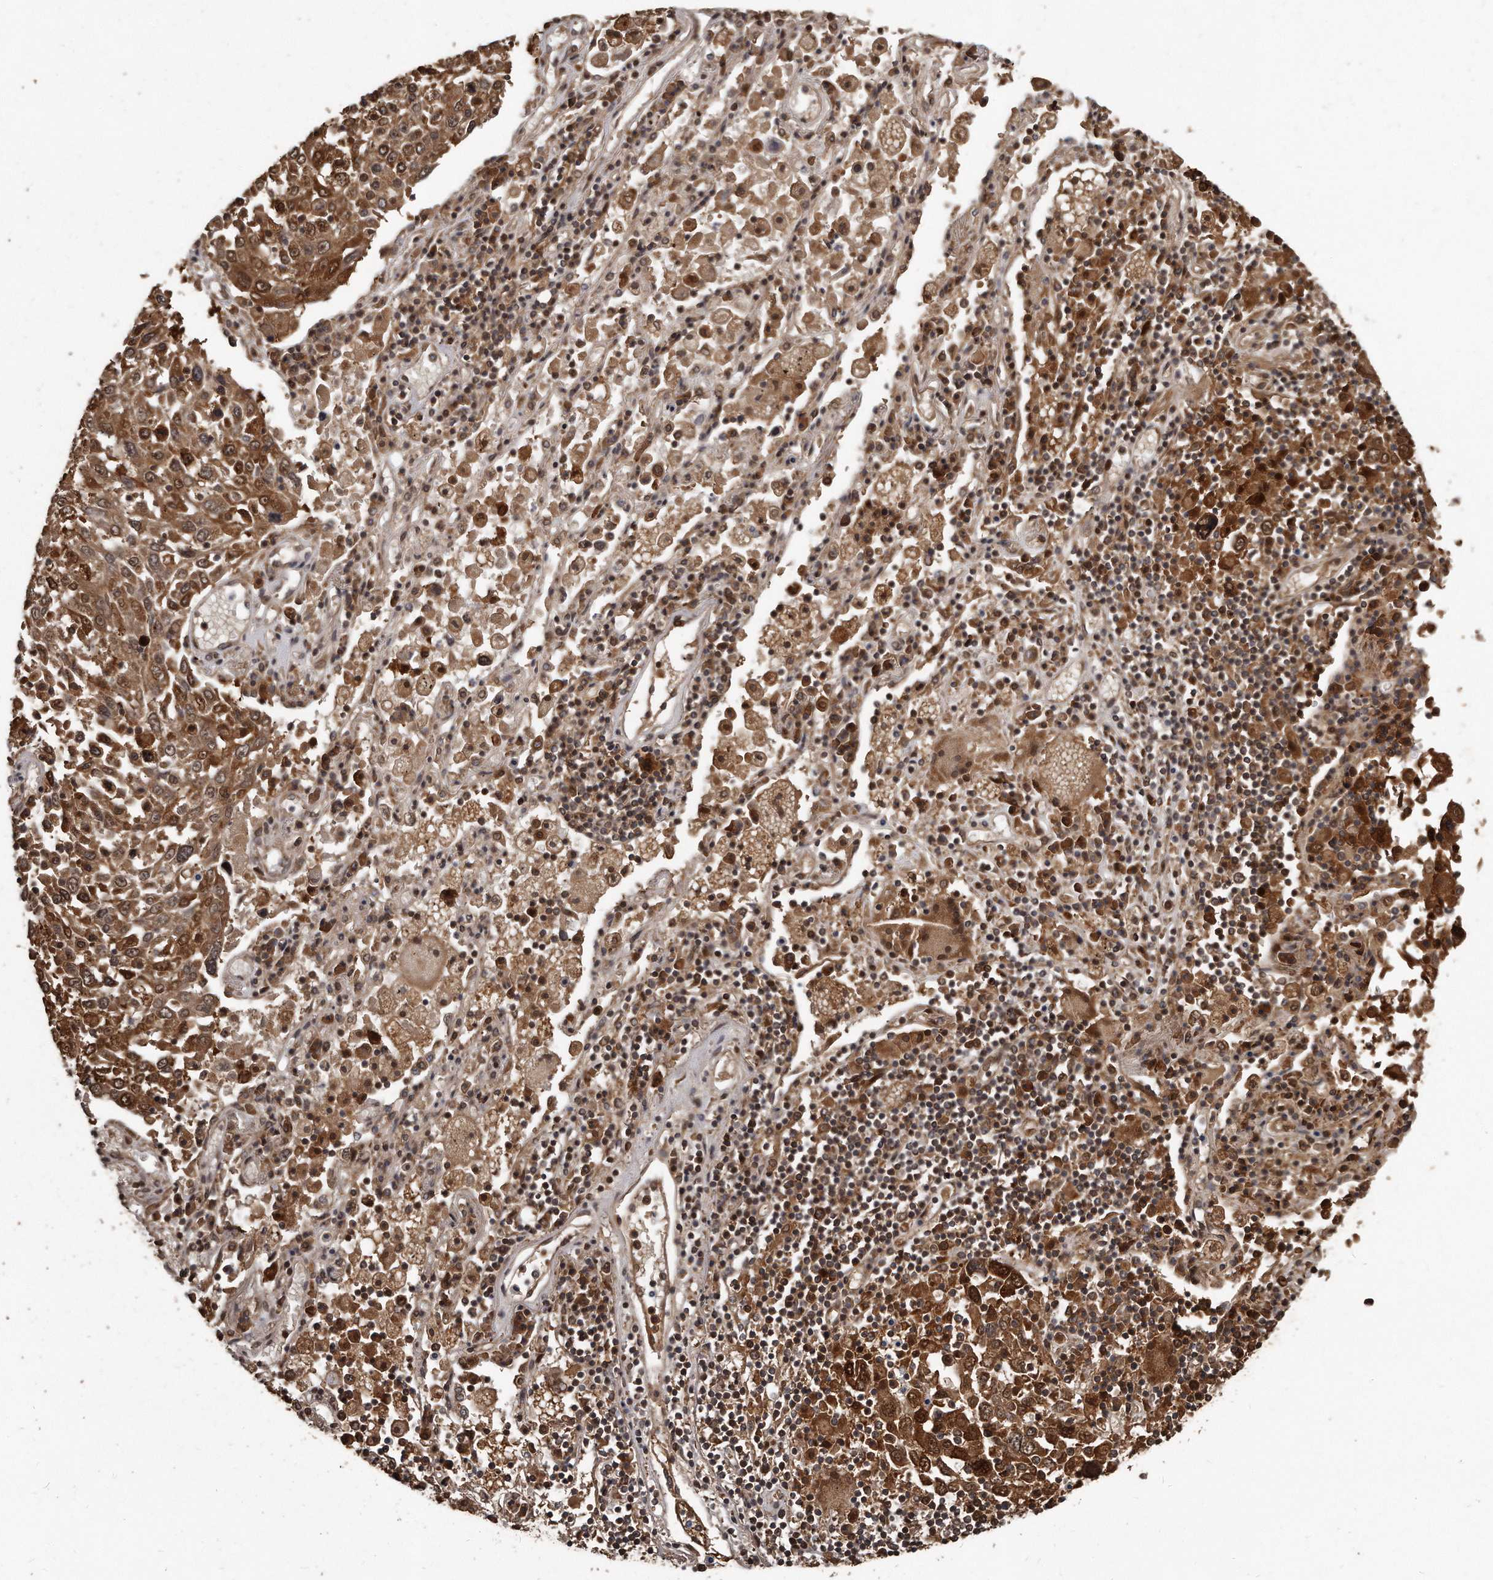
{"staining": {"intensity": "strong", "quantity": ">75%", "location": "cytoplasmic/membranous,nuclear"}, "tissue": "lung cancer", "cell_type": "Tumor cells", "image_type": "cancer", "snomed": [{"axis": "morphology", "description": "Squamous cell carcinoma, NOS"}, {"axis": "topography", "description": "Lung"}], "caption": "Protein expression analysis of human lung cancer reveals strong cytoplasmic/membranous and nuclear staining in approximately >75% of tumor cells.", "gene": "GCH1", "patient": {"sex": "male", "age": 65}}